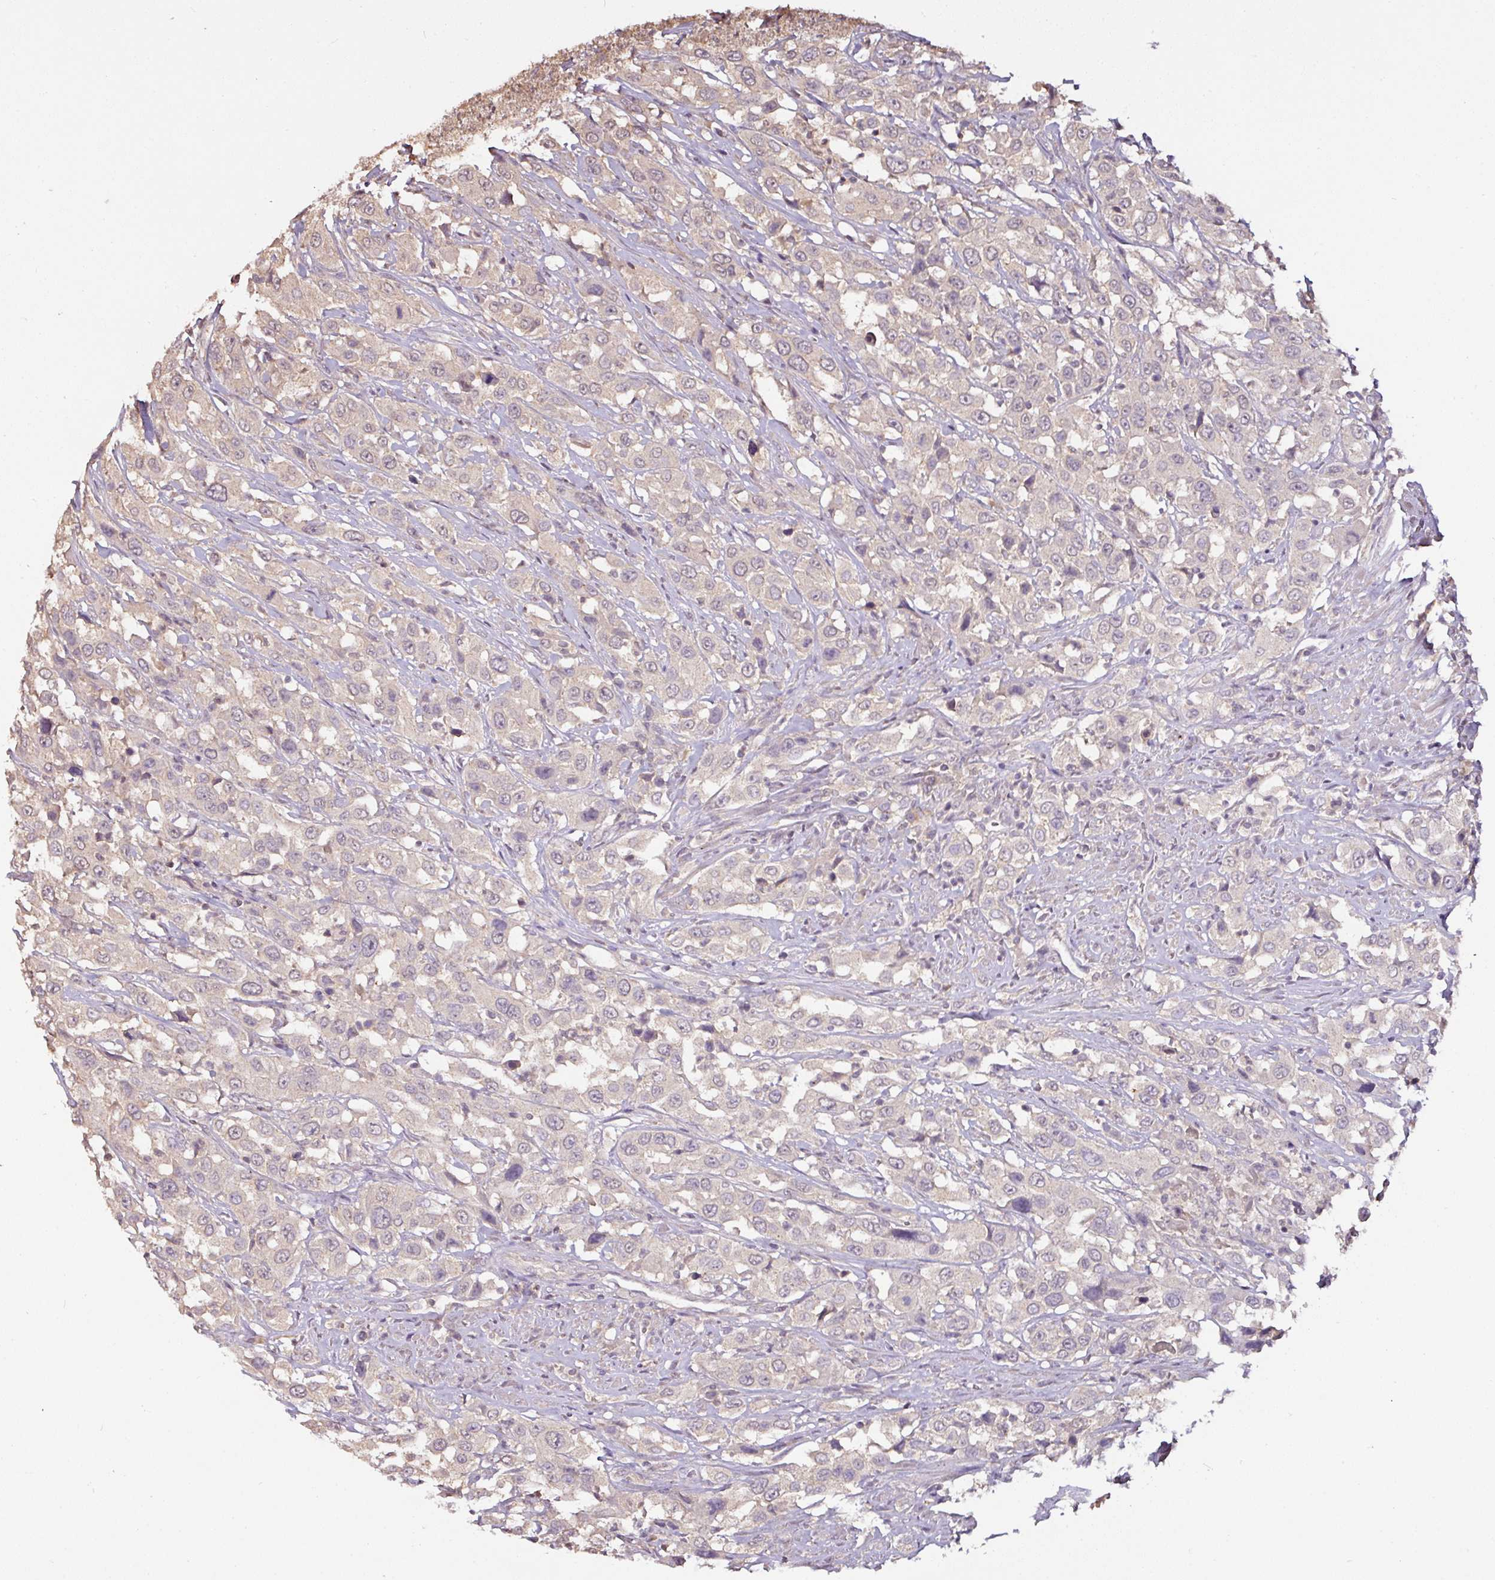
{"staining": {"intensity": "negative", "quantity": "none", "location": "none"}, "tissue": "urothelial cancer", "cell_type": "Tumor cells", "image_type": "cancer", "snomed": [{"axis": "morphology", "description": "Urothelial carcinoma, High grade"}, {"axis": "topography", "description": "Urinary bladder"}], "caption": "An IHC image of urothelial cancer is shown. There is no staining in tumor cells of urothelial cancer.", "gene": "RPL38", "patient": {"sex": "male", "age": 61}}